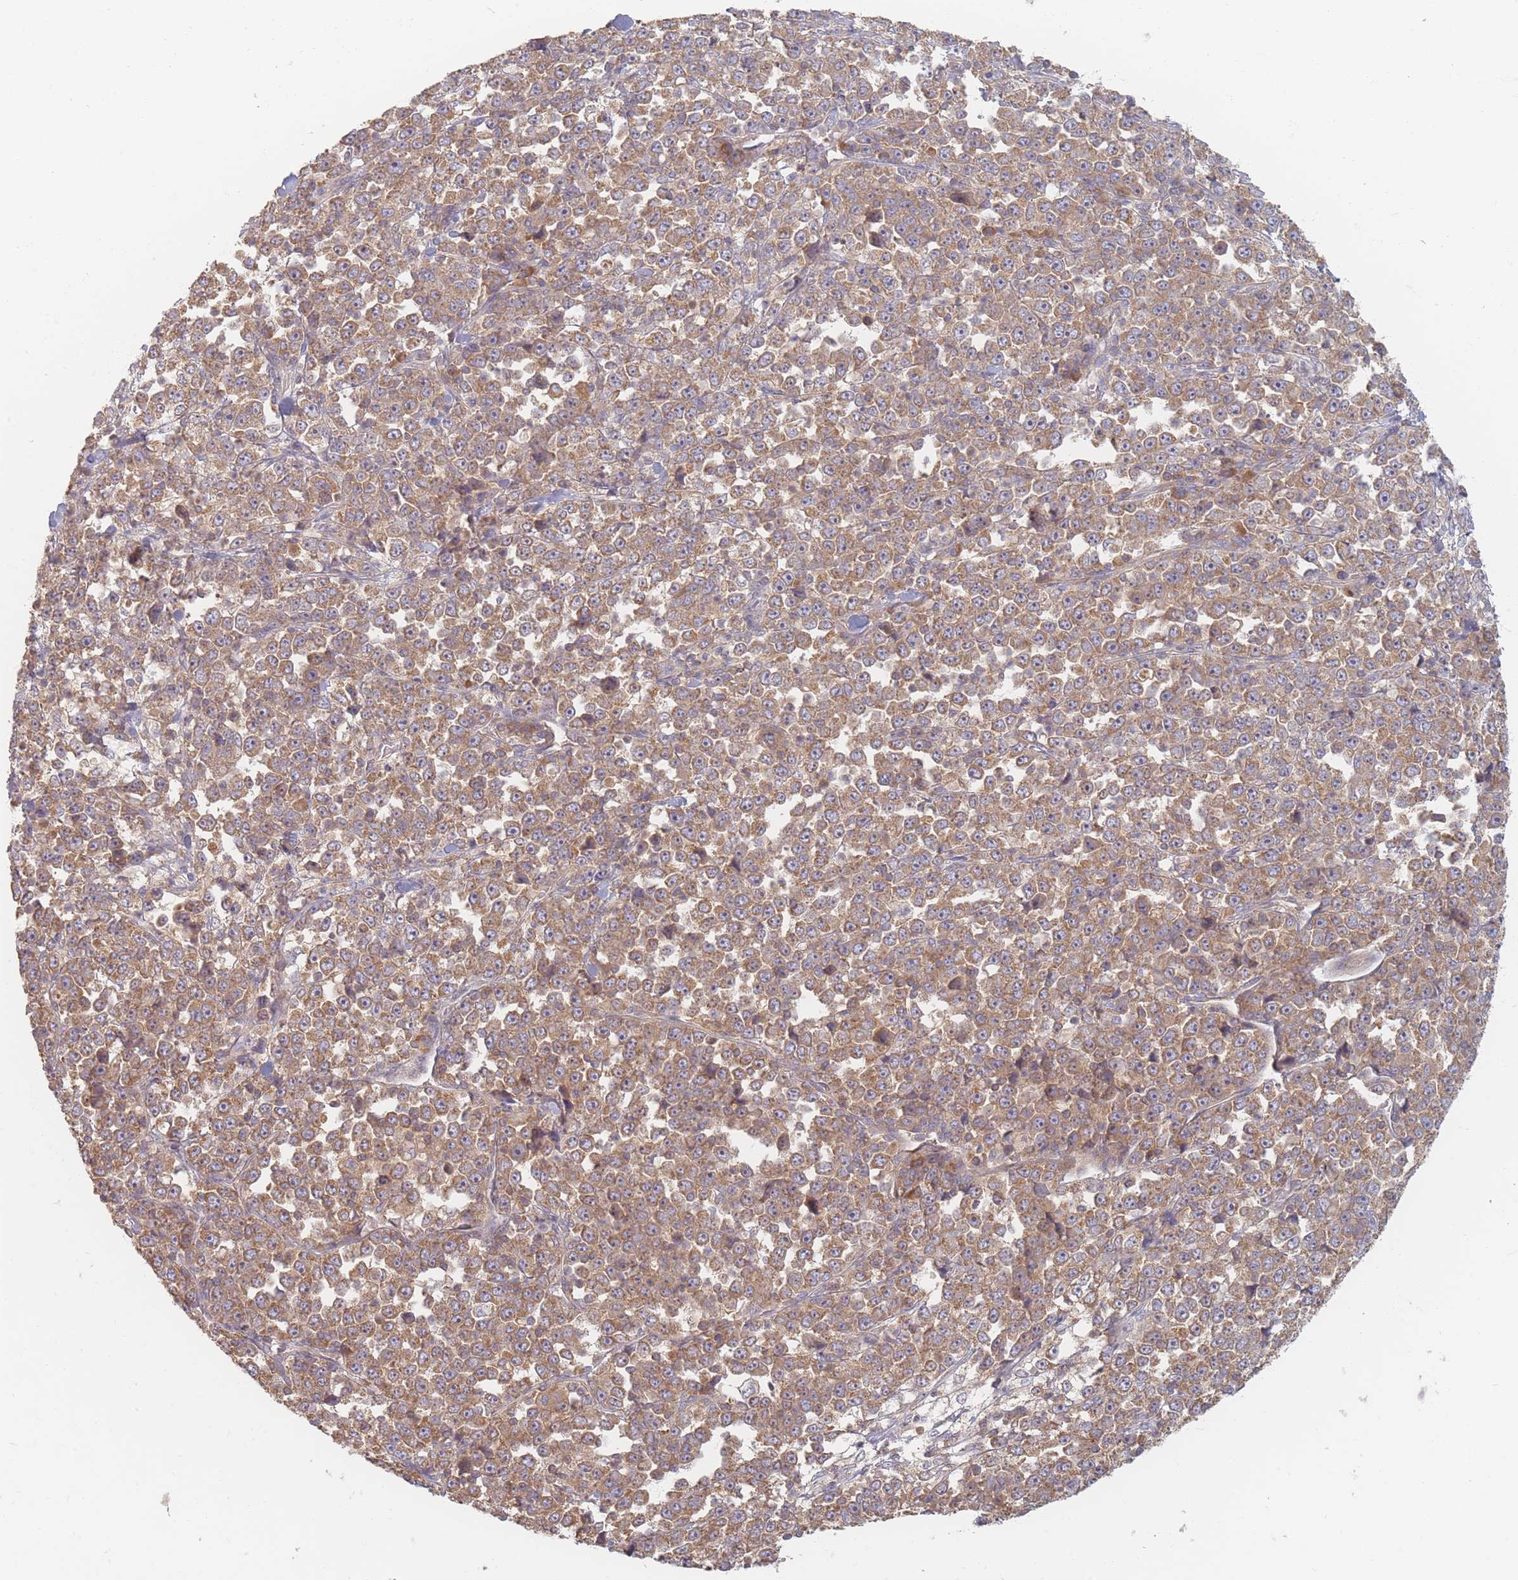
{"staining": {"intensity": "moderate", "quantity": ">75%", "location": "cytoplasmic/membranous"}, "tissue": "stomach cancer", "cell_type": "Tumor cells", "image_type": "cancer", "snomed": [{"axis": "morphology", "description": "Normal tissue, NOS"}, {"axis": "morphology", "description": "Adenocarcinoma, NOS"}, {"axis": "topography", "description": "Stomach, upper"}, {"axis": "topography", "description": "Stomach"}], "caption": "Protein analysis of stomach cancer tissue demonstrates moderate cytoplasmic/membranous staining in about >75% of tumor cells.", "gene": "SLC35F3", "patient": {"sex": "male", "age": 59}}